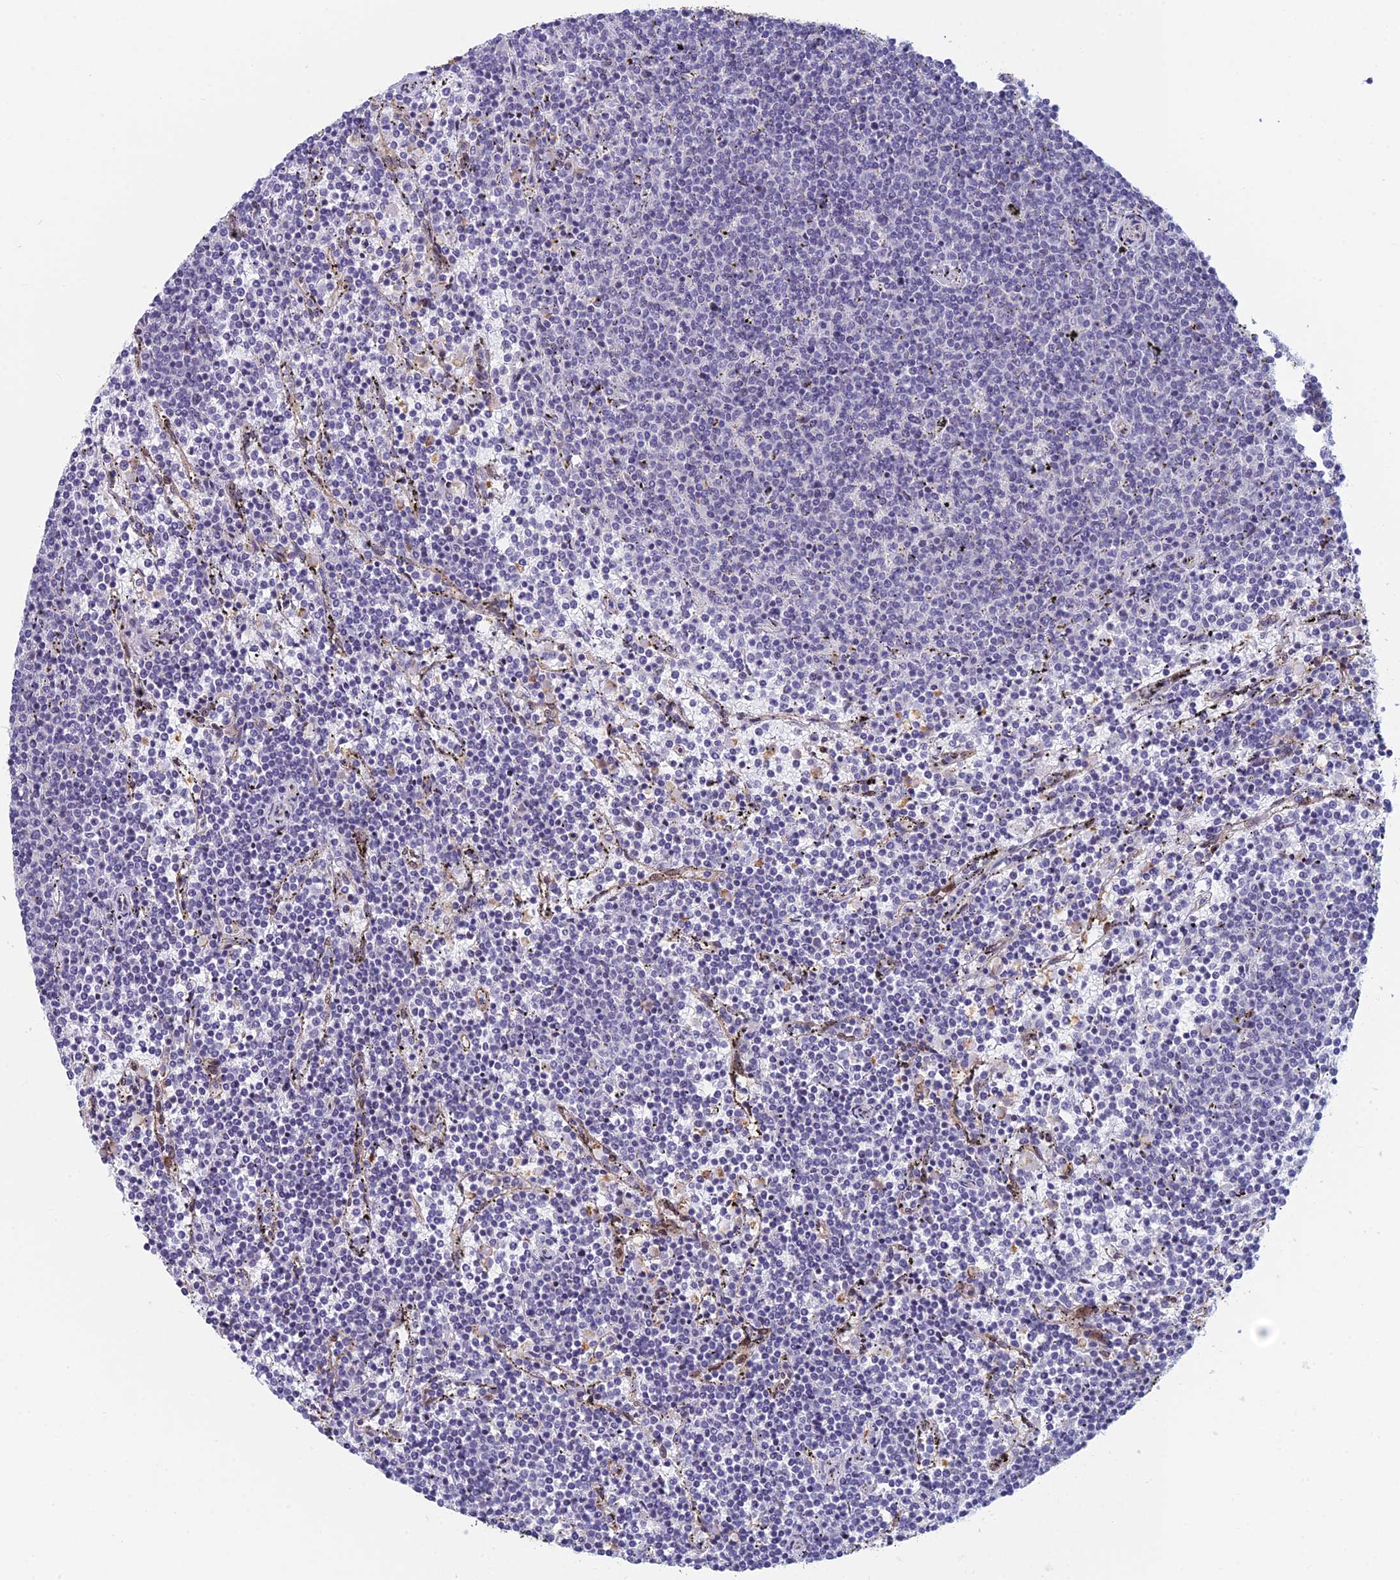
{"staining": {"intensity": "negative", "quantity": "none", "location": "none"}, "tissue": "lymphoma", "cell_type": "Tumor cells", "image_type": "cancer", "snomed": [{"axis": "morphology", "description": "Malignant lymphoma, non-Hodgkin's type, Low grade"}, {"axis": "topography", "description": "Spleen"}], "caption": "A high-resolution micrograph shows immunohistochemistry (IHC) staining of low-grade malignant lymphoma, non-Hodgkin's type, which reveals no significant expression in tumor cells.", "gene": "PPP1R26", "patient": {"sex": "female", "age": 50}}